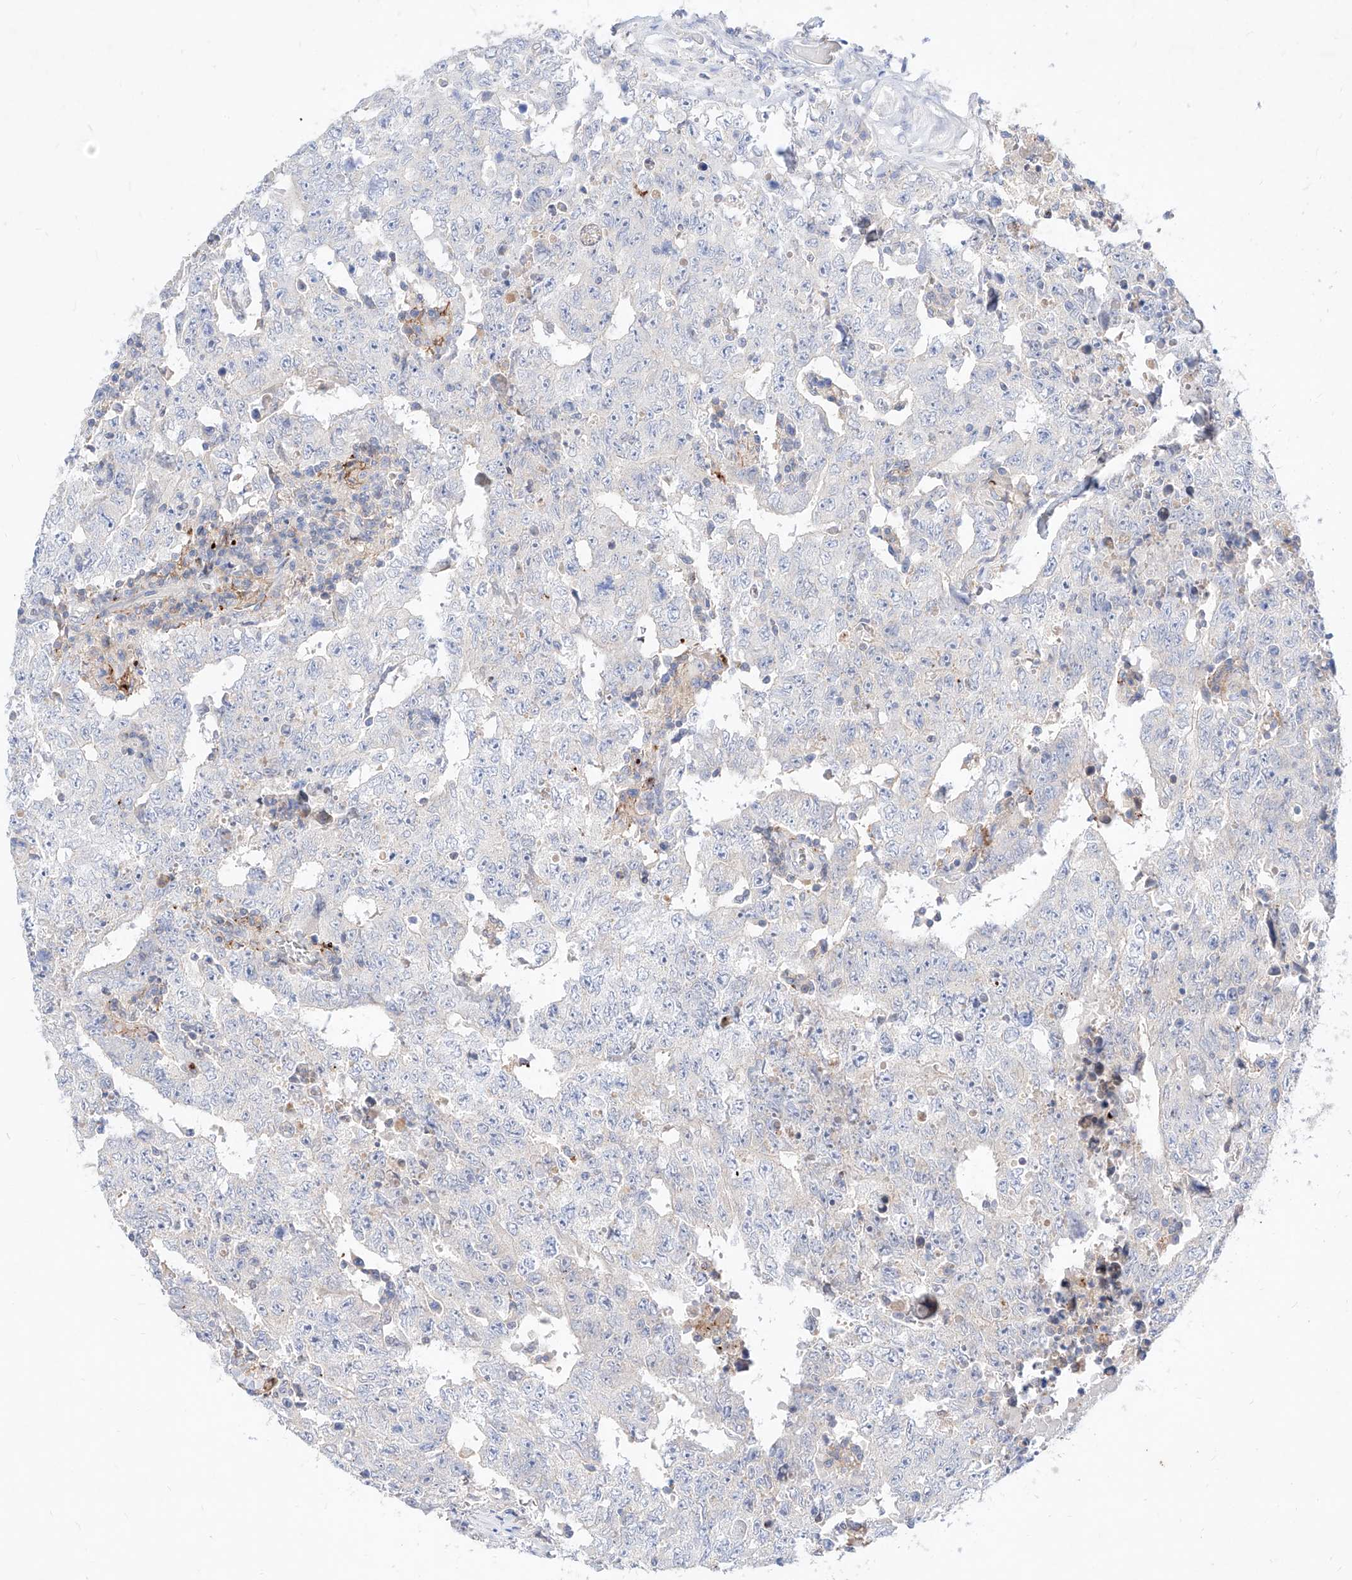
{"staining": {"intensity": "negative", "quantity": "none", "location": "none"}, "tissue": "testis cancer", "cell_type": "Tumor cells", "image_type": "cancer", "snomed": [{"axis": "morphology", "description": "Carcinoma, Embryonal, NOS"}, {"axis": "topography", "description": "Testis"}], "caption": "Immunohistochemistry of testis cancer (embryonal carcinoma) shows no expression in tumor cells.", "gene": "TSNAX", "patient": {"sex": "male", "age": 26}}